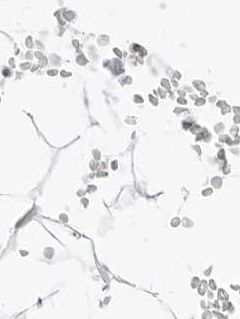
{"staining": {"intensity": "negative", "quantity": "none", "location": "none"}, "tissue": "adipose tissue", "cell_type": "Adipocytes", "image_type": "normal", "snomed": [{"axis": "morphology", "description": "Normal tissue, NOS"}, {"axis": "topography", "description": "Breast"}], "caption": "A histopathology image of adipose tissue stained for a protein displays no brown staining in adipocytes.", "gene": "CRTC2", "patient": {"sex": "female", "age": 23}}